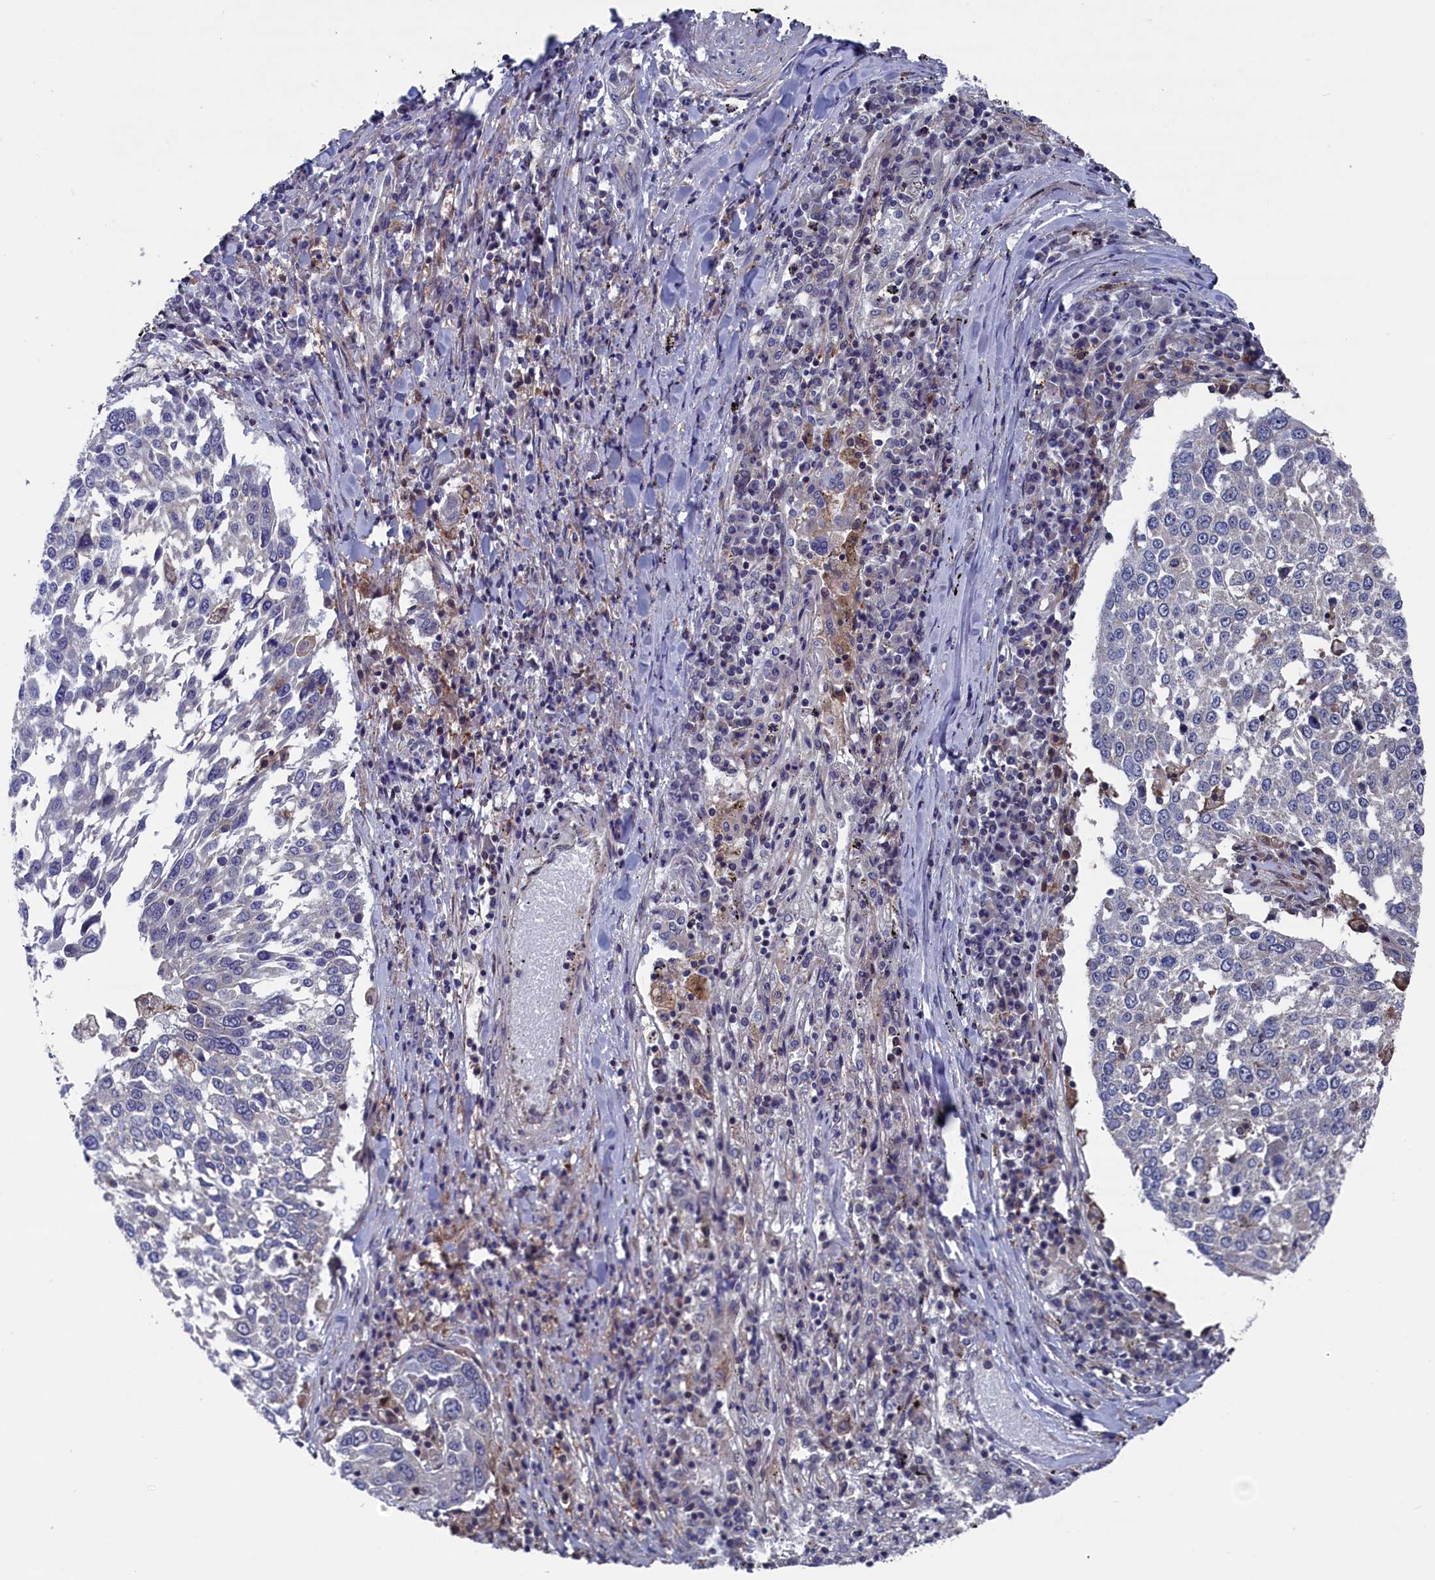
{"staining": {"intensity": "negative", "quantity": "none", "location": "none"}, "tissue": "lung cancer", "cell_type": "Tumor cells", "image_type": "cancer", "snomed": [{"axis": "morphology", "description": "Squamous cell carcinoma, NOS"}, {"axis": "topography", "description": "Lung"}], "caption": "Squamous cell carcinoma (lung) was stained to show a protein in brown. There is no significant staining in tumor cells. Brightfield microscopy of IHC stained with DAB (brown) and hematoxylin (blue), captured at high magnification.", "gene": "SPATA13", "patient": {"sex": "male", "age": 65}}